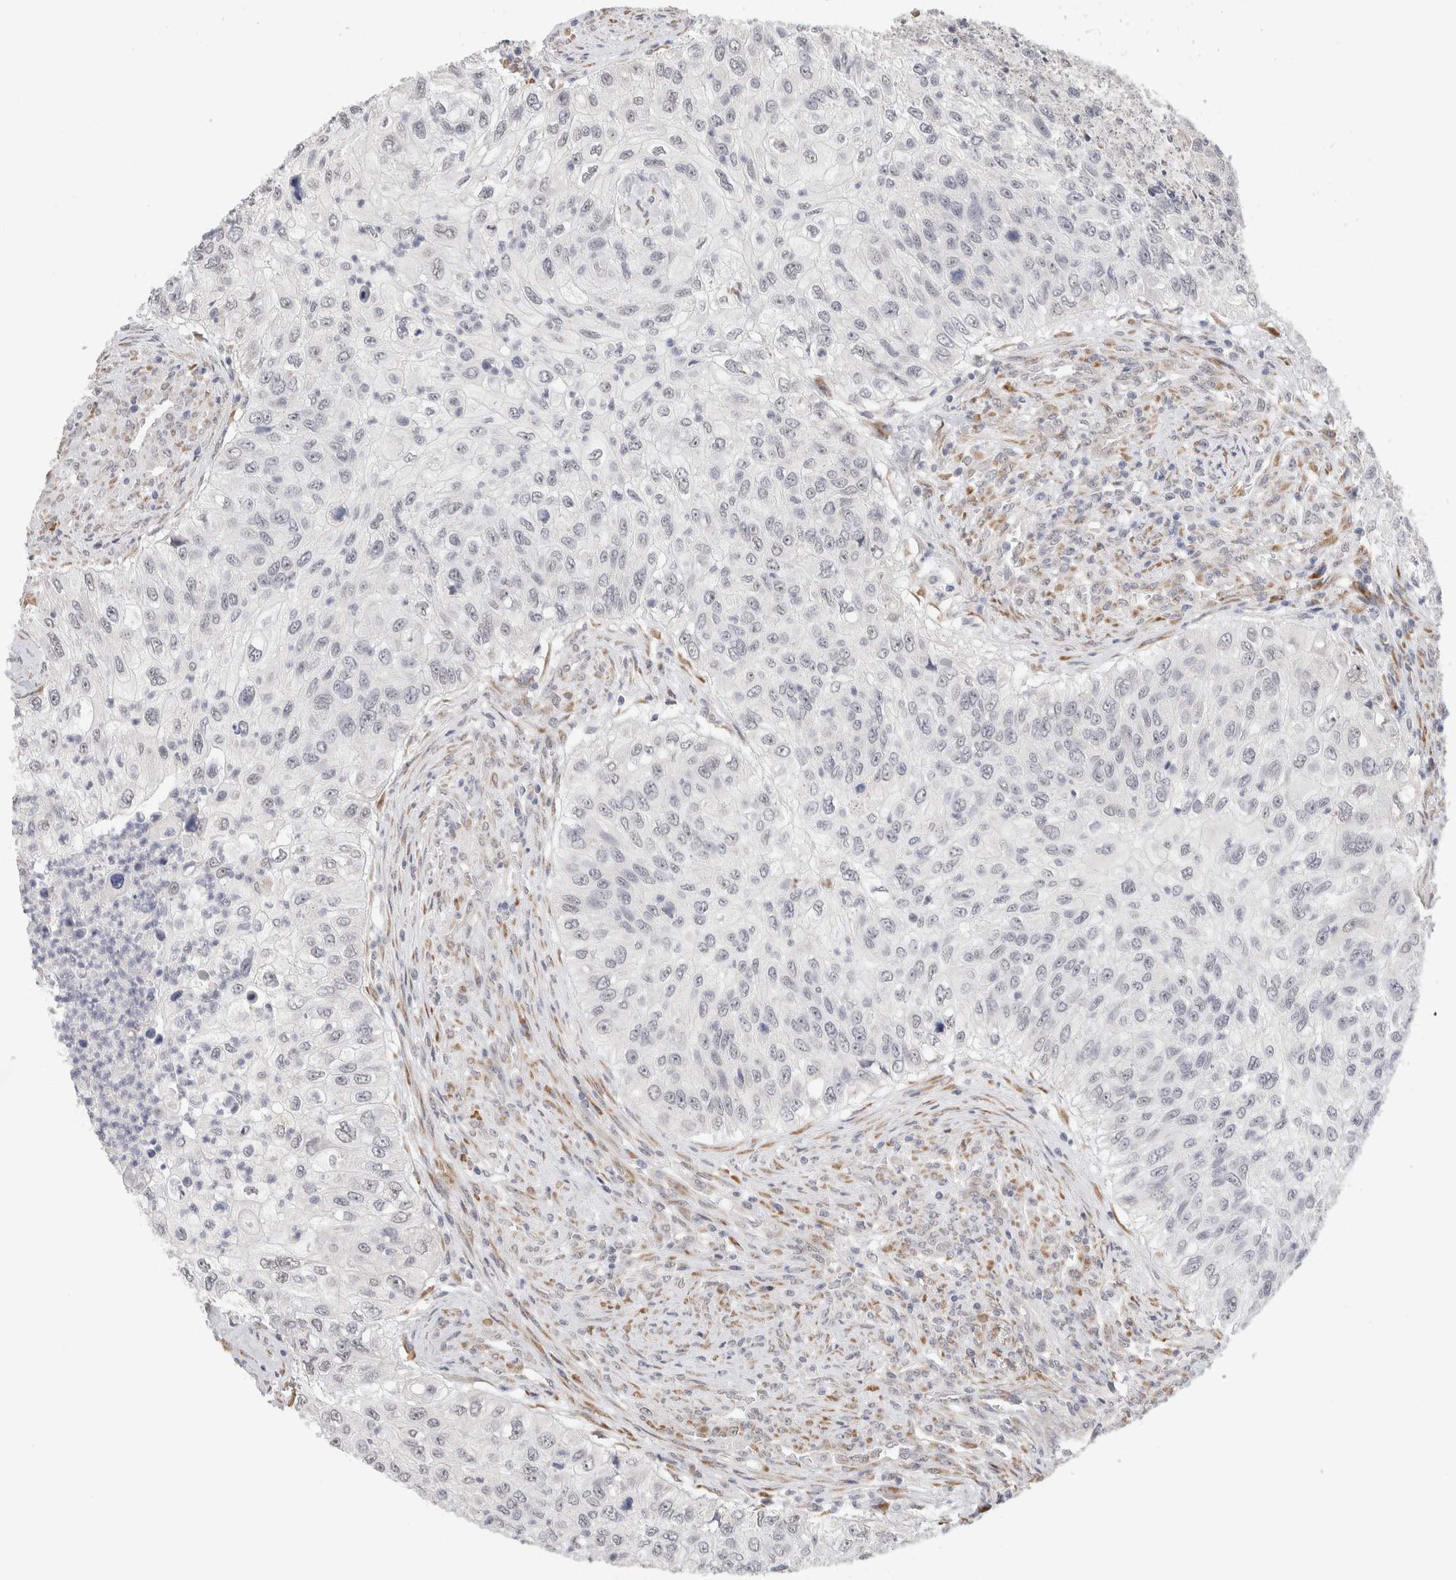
{"staining": {"intensity": "negative", "quantity": "none", "location": "none"}, "tissue": "urothelial cancer", "cell_type": "Tumor cells", "image_type": "cancer", "snomed": [{"axis": "morphology", "description": "Urothelial carcinoma, High grade"}, {"axis": "topography", "description": "Urinary bladder"}], "caption": "Protein analysis of urothelial carcinoma (high-grade) shows no significant expression in tumor cells.", "gene": "HDLBP", "patient": {"sex": "female", "age": 60}}